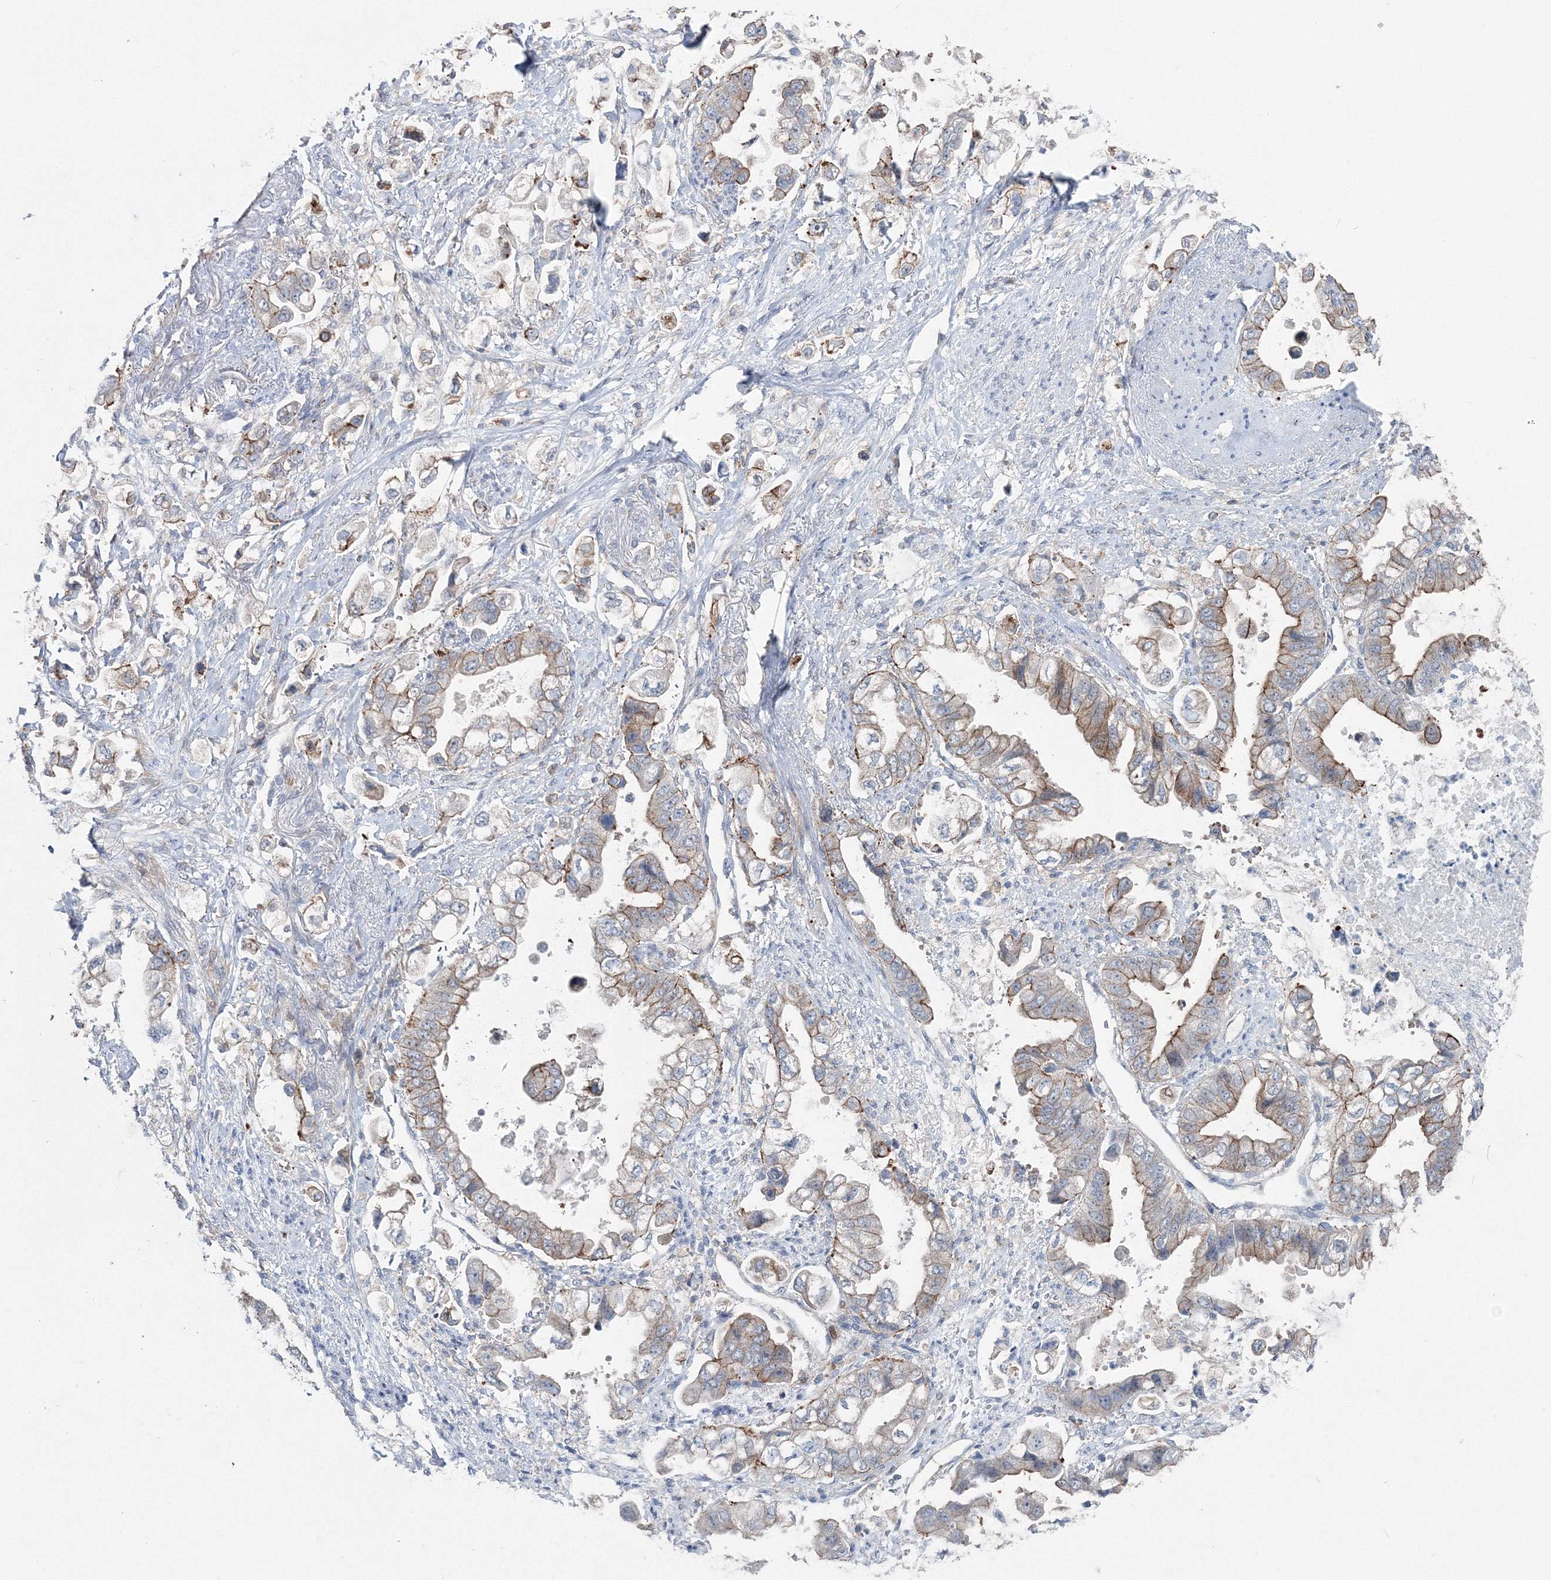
{"staining": {"intensity": "moderate", "quantity": "<25%", "location": "cytoplasmic/membranous"}, "tissue": "stomach cancer", "cell_type": "Tumor cells", "image_type": "cancer", "snomed": [{"axis": "morphology", "description": "Adenocarcinoma, NOS"}, {"axis": "topography", "description": "Stomach"}], "caption": "Immunohistochemistry (DAB) staining of human adenocarcinoma (stomach) reveals moderate cytoplasmic/membranous protein positivity in approximately <25% of tumor cells. The staining was performed using DAB (3,3'-diaminobenzidine) to visualize the protein expression in brown, while the nuclei were stained in blue with hematoxylin (Magnification: 20x).", "gene": "GGA2", "patient": {"sex": "male", "age": 62}}